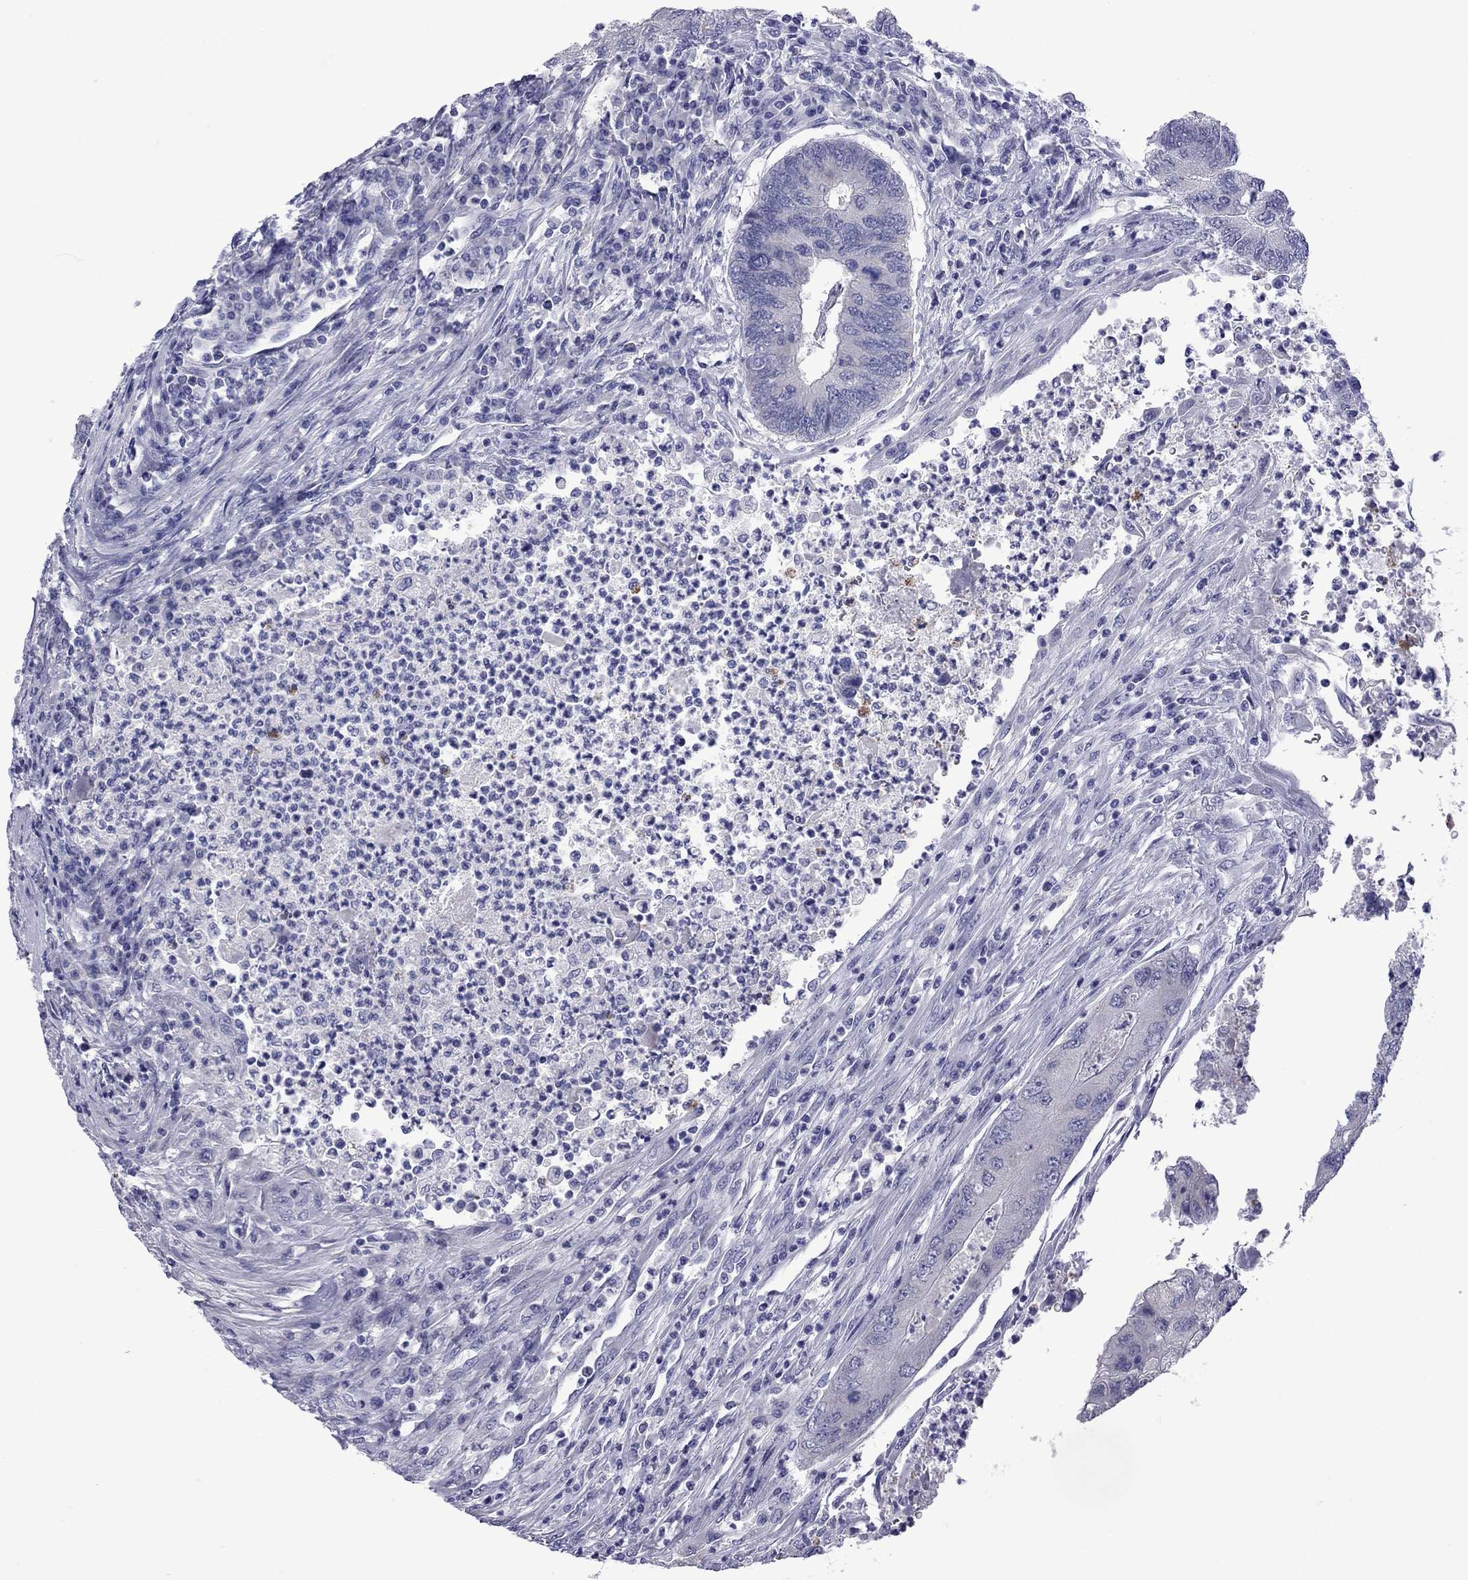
{"staining": {"intensity": "negative", "quantity": "none", "location": "none"}, "tissue": "colorectal cancer", "cell_type": "Tumor cells", "image_type": "cancer", "snomed": [{"axis": "morphology", "description": "Adenocarcinoma, NOS"}, {"axis": "topography", "description": "Colon"}], "caption": "DAB (3,3'-diaminobenzidine) immunohistochemical staining of human colorectal cancer (adenocarcinoma) reveals no significant positivity in tumor cells. The staining was performed using DAB (3,3'-diaminobenzidine) to visualize the protein expression in brown, while the nuclei were stained in blue with hematoxylin (Magnification: 20x).", "gene": "EPPIN", "patient": {"sex": "female", "age": 67}}